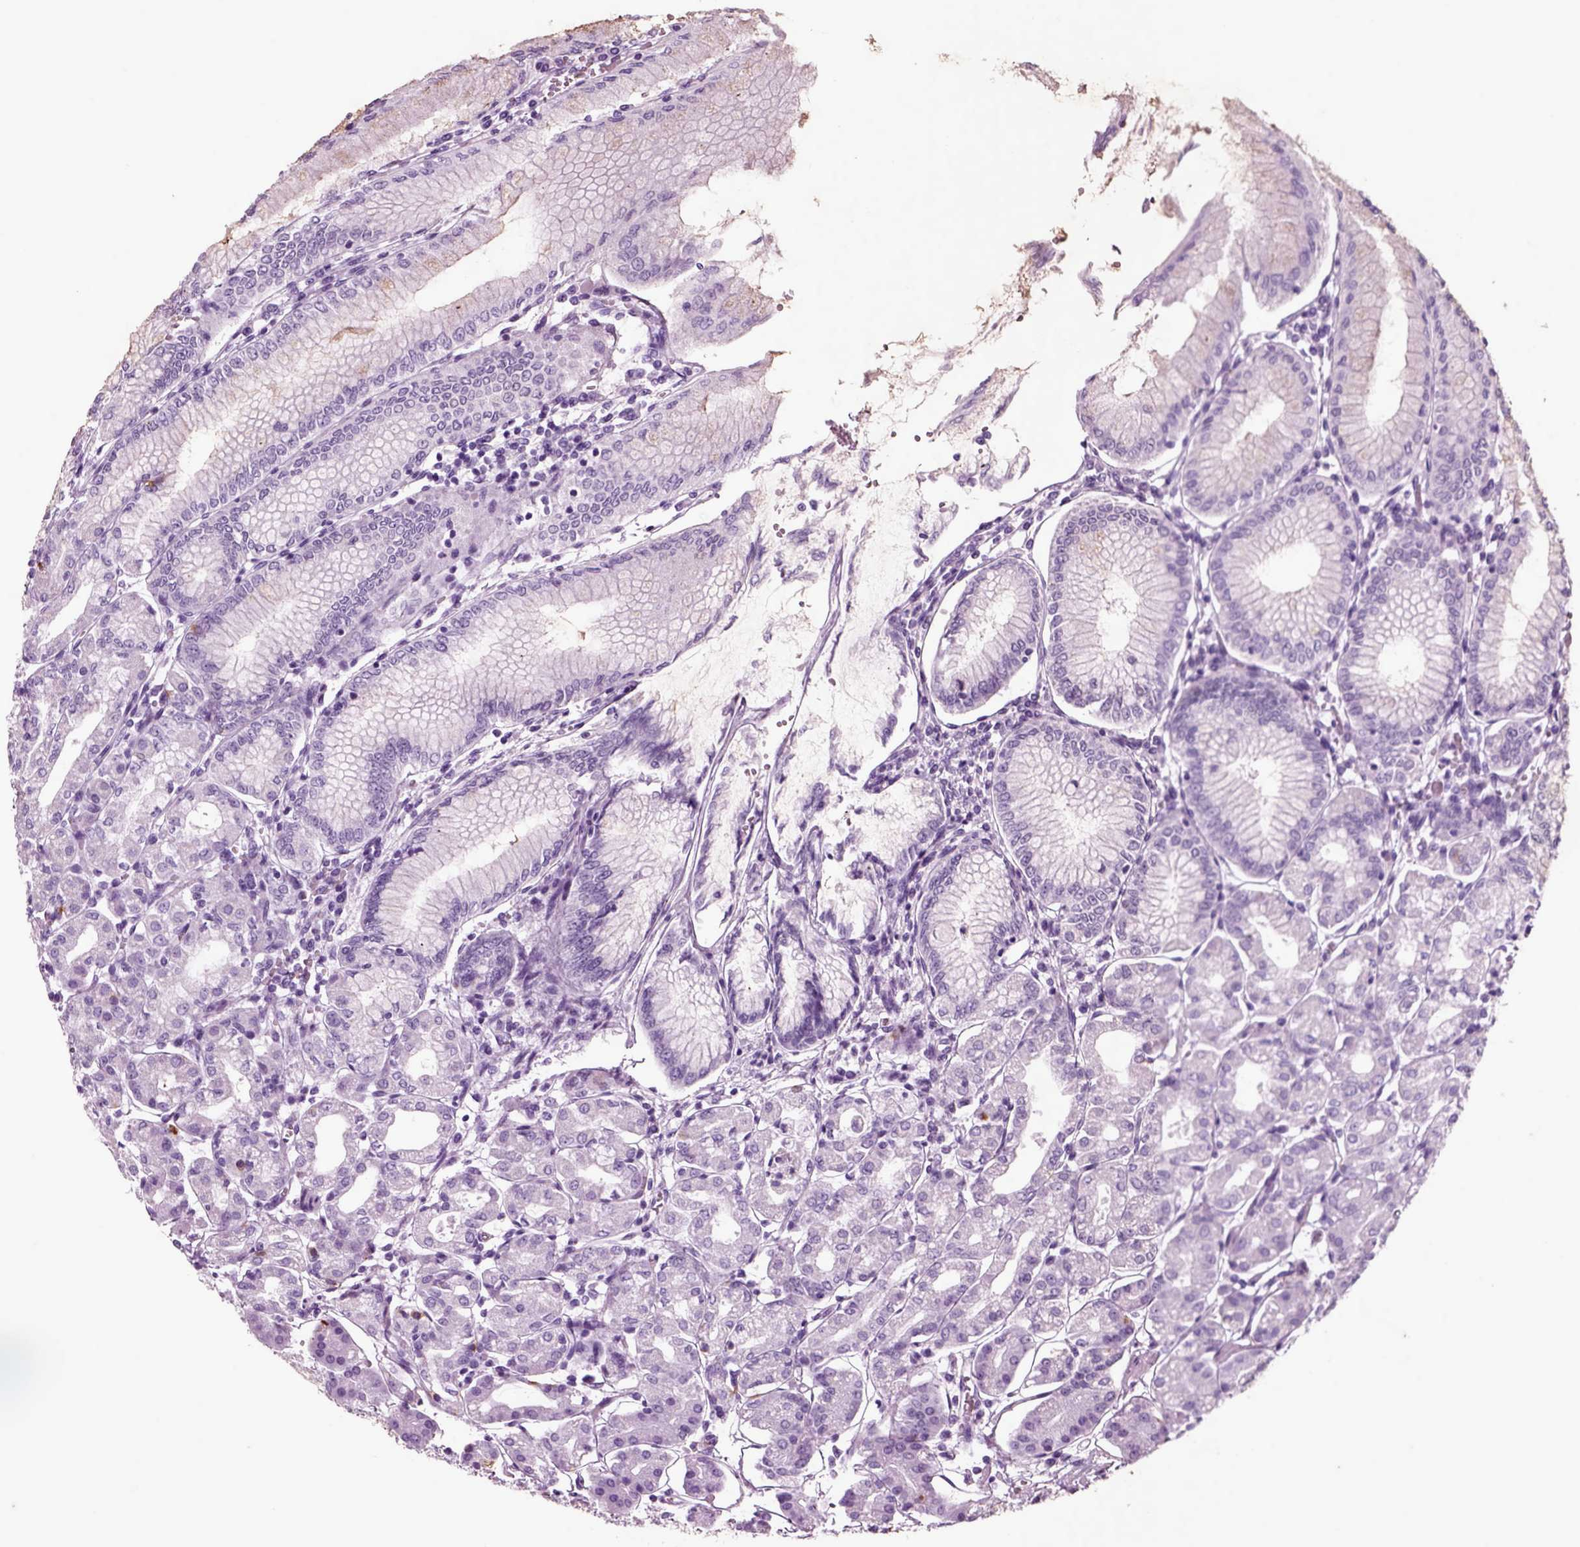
{"staining": {"intensity": "negative", "quantity": "none", "location": "none"}, "tissue": "stomach", "cell_type": "Glandular cells", "image_type": "normal", "snomed": [{"axis": "morphology", "description": "Normal tissue, NOS"}, {"axis": "topography", "description": "Skeletal muscle"}, {"axis": "topography", "description": "Stomach"}], "caption": "DAB (3,3'-diaminobenzidine) immunohistochemical staining of normal stomach demonstrates no significant staining in glandular cells. The staining was performed using DAB to visualize the protein expression in brown, while the nuclei were stained in blue with hematoxylin (Magnification: 20x).", "gene": "CHGB", "patient": {"sex": "female", "age": 57}}